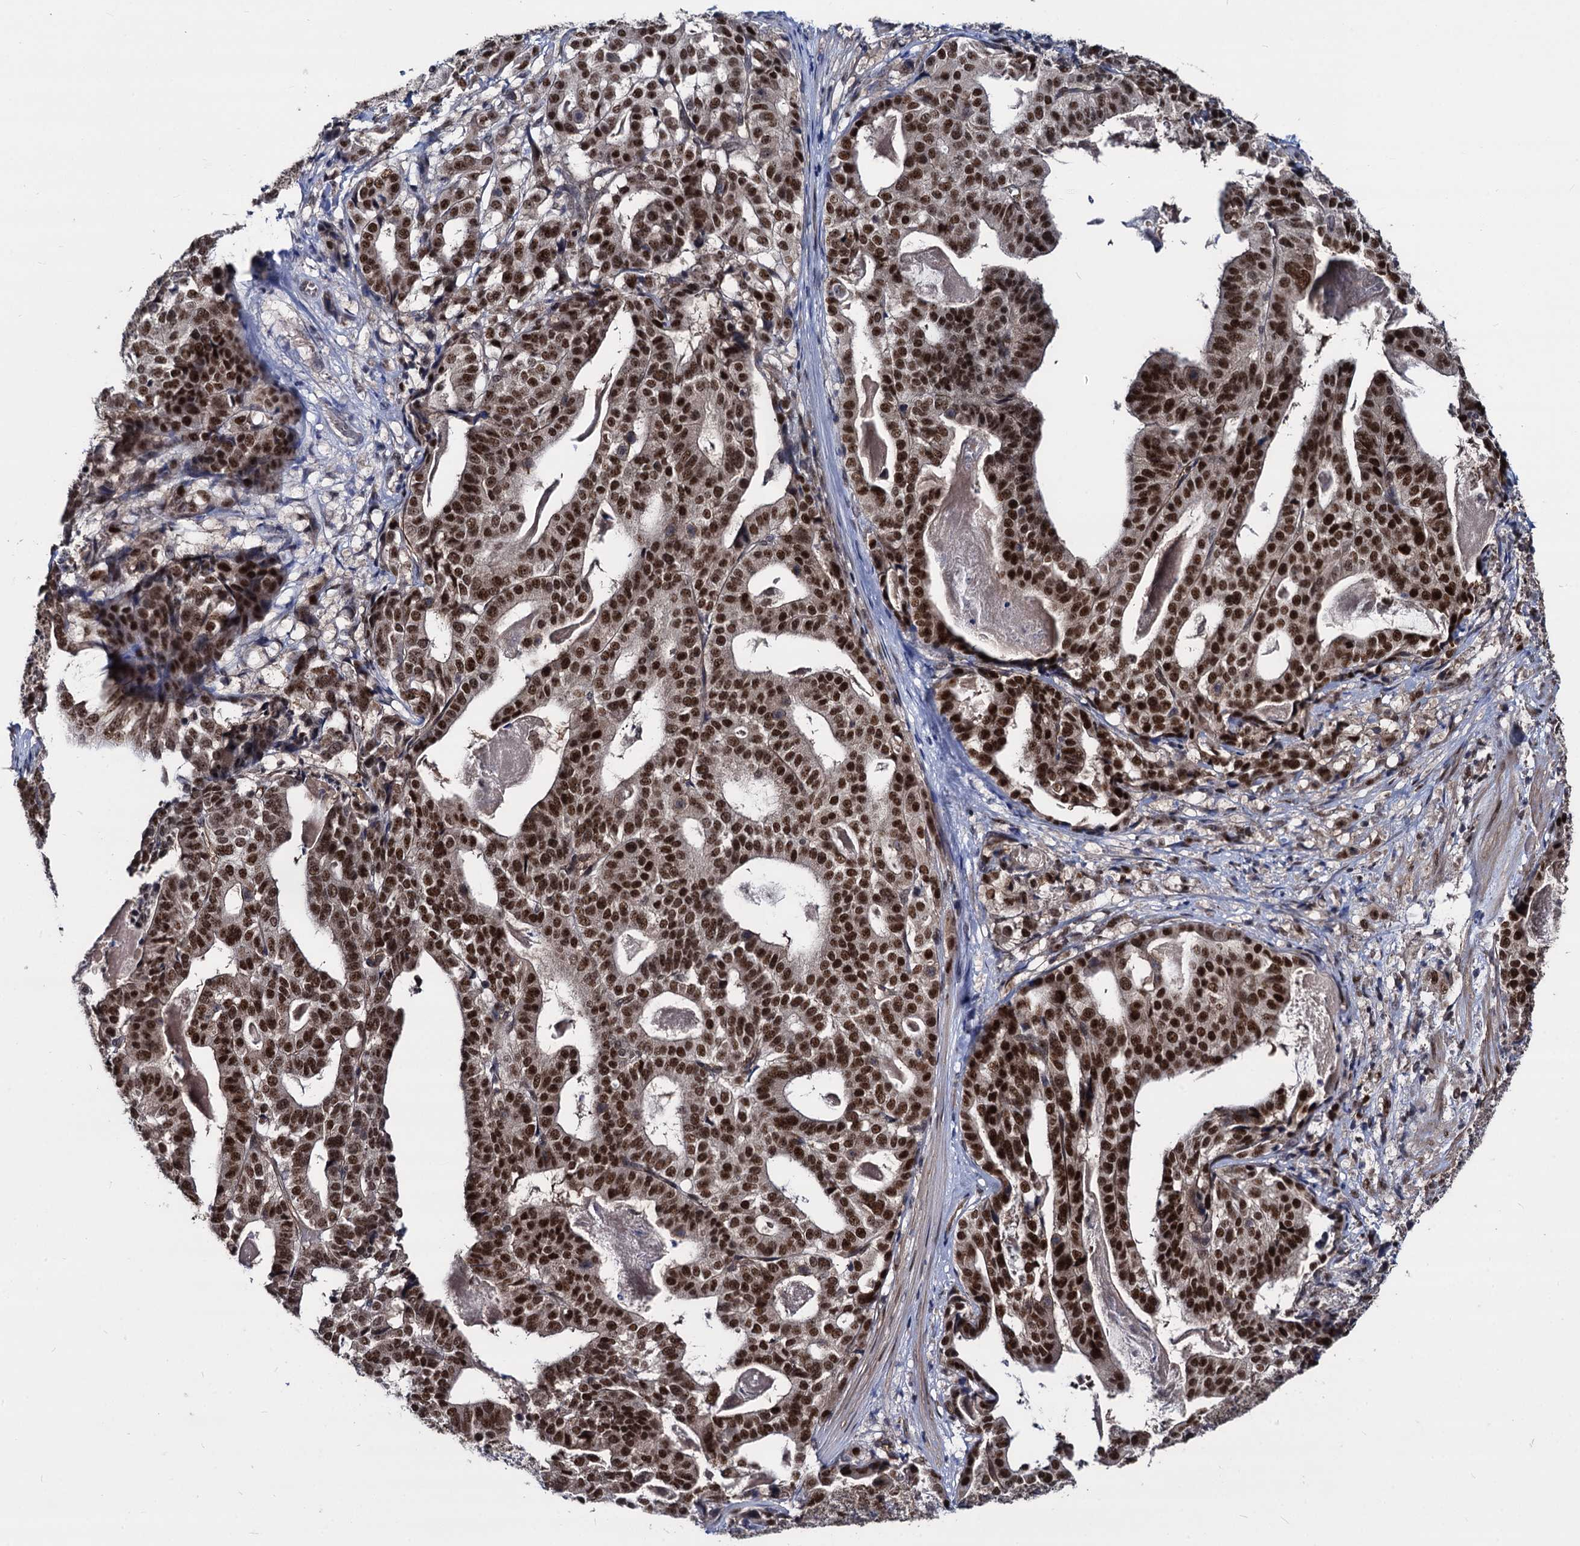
{"staining": {"intensity": "strong", "quantity": ">75%", "location": "nuclear"}, "tissue": "stomach cancer", "cell_type": "Tumor cells", "image_type": "cancer", "snomed": [{"axis": "morphology", "description": "Adenocarcinoma, NOS"}, {"axis": "topography", "description": "Stomach"}], "caption": "This histopathology image shows stomach cancer stained with immunohistochemistry (IHC) to label a protein in brown. The nuclear of tumor cells show strong positivity for the protein. Nuclei are counter-stained blue.", "gene": "GALNT11", "patient": {"sex": "male", "age": 48}}